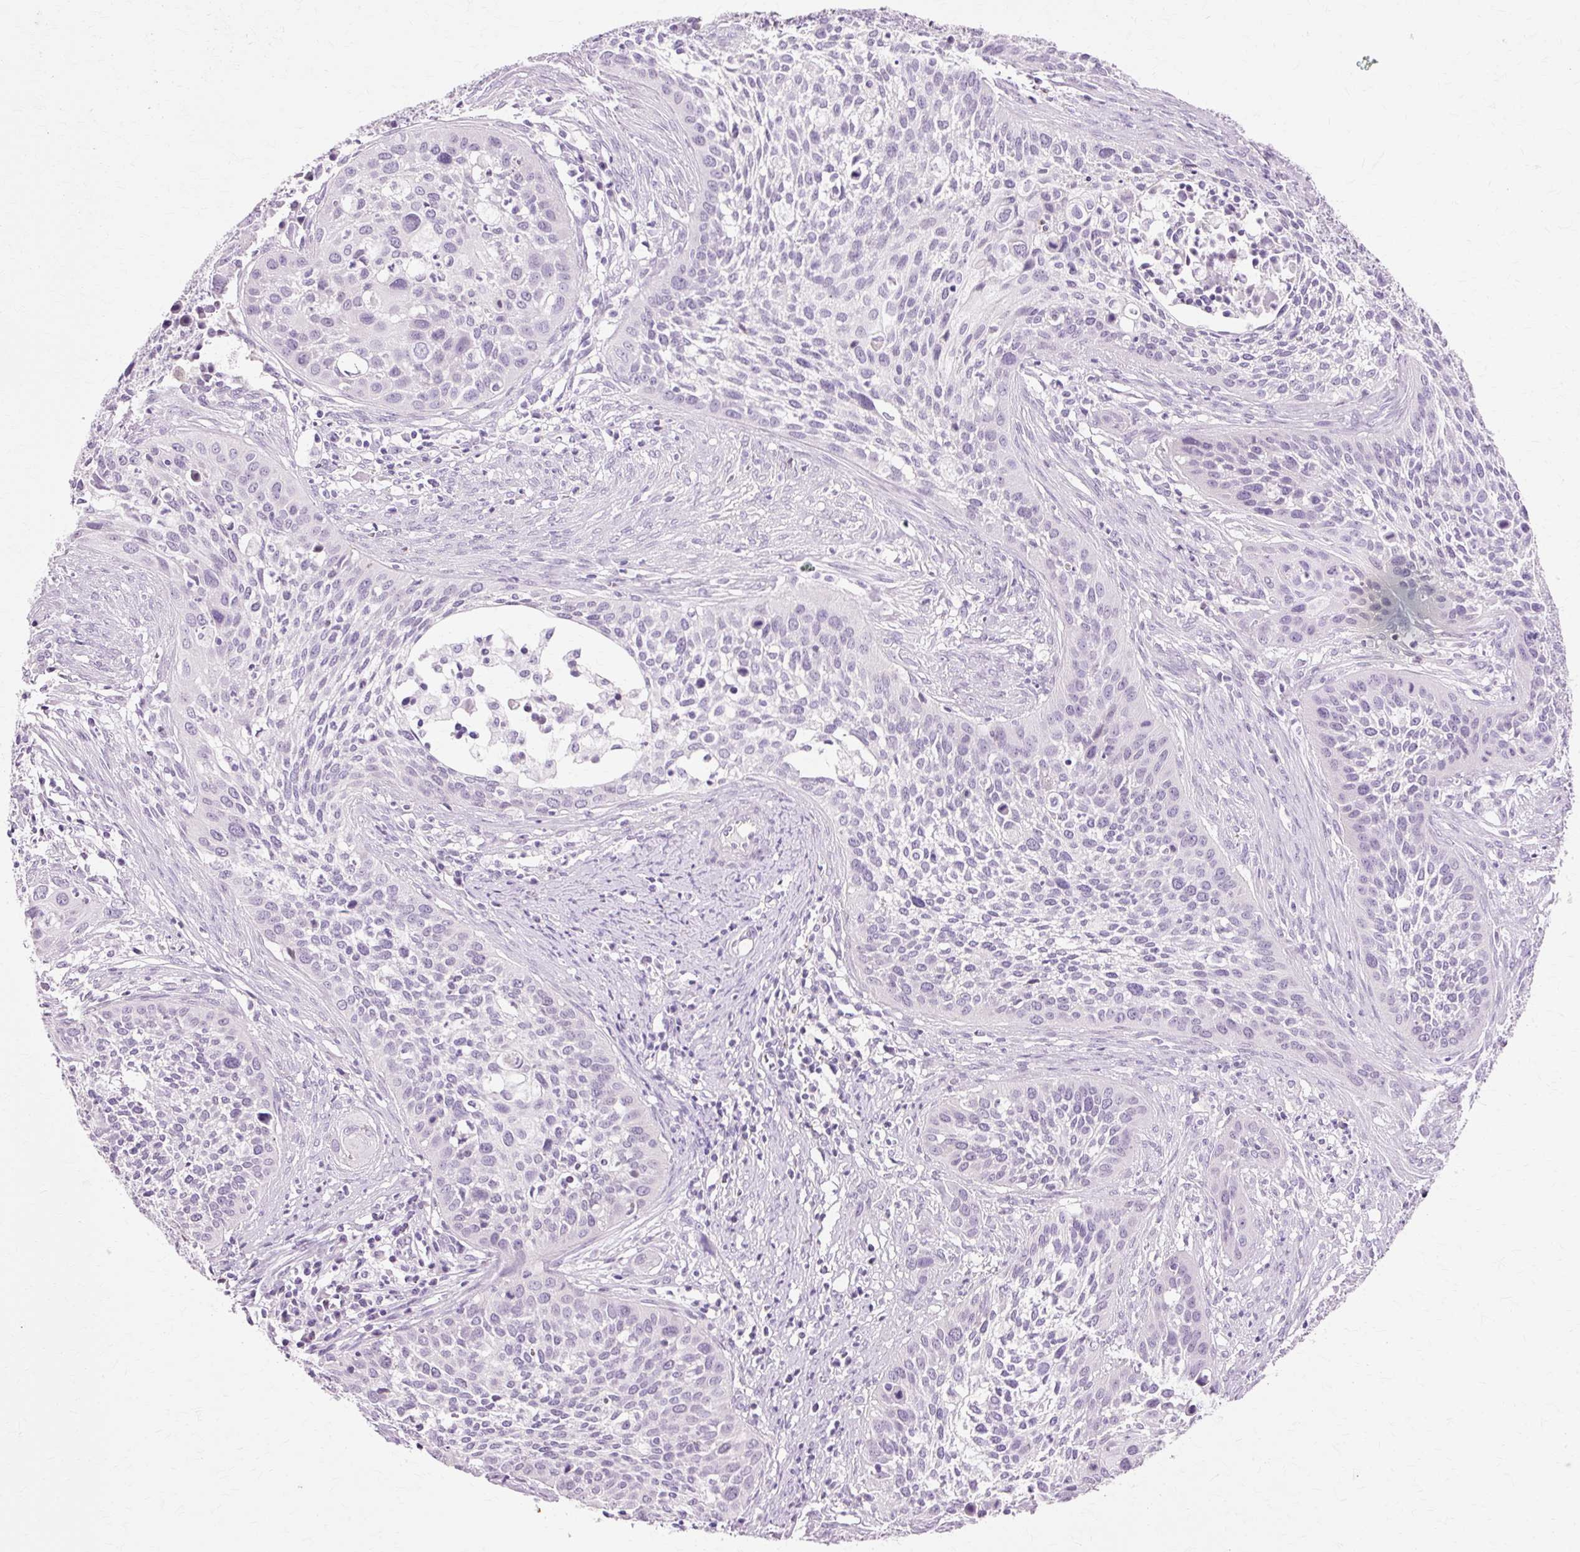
{"staining": {"intensity": "negative", "quantity": "none", "location": "none"}, "tissue": "cervical cancer", "cell_type": "Tumor cells", "image_type": "cancer", "snomed": [{"axis": "morphology", "description": "Squamous cell carcinoma, NOS"}, {"axis": "topography", "description": "Cervix"}], "caption": "A high-resolution image shows IHC staining of cervical squamous cell carcinoma, which shows no significant expression in tumor cells.", "gene": "VN1R2", "patient": {"sex": "female", "age": 34}}